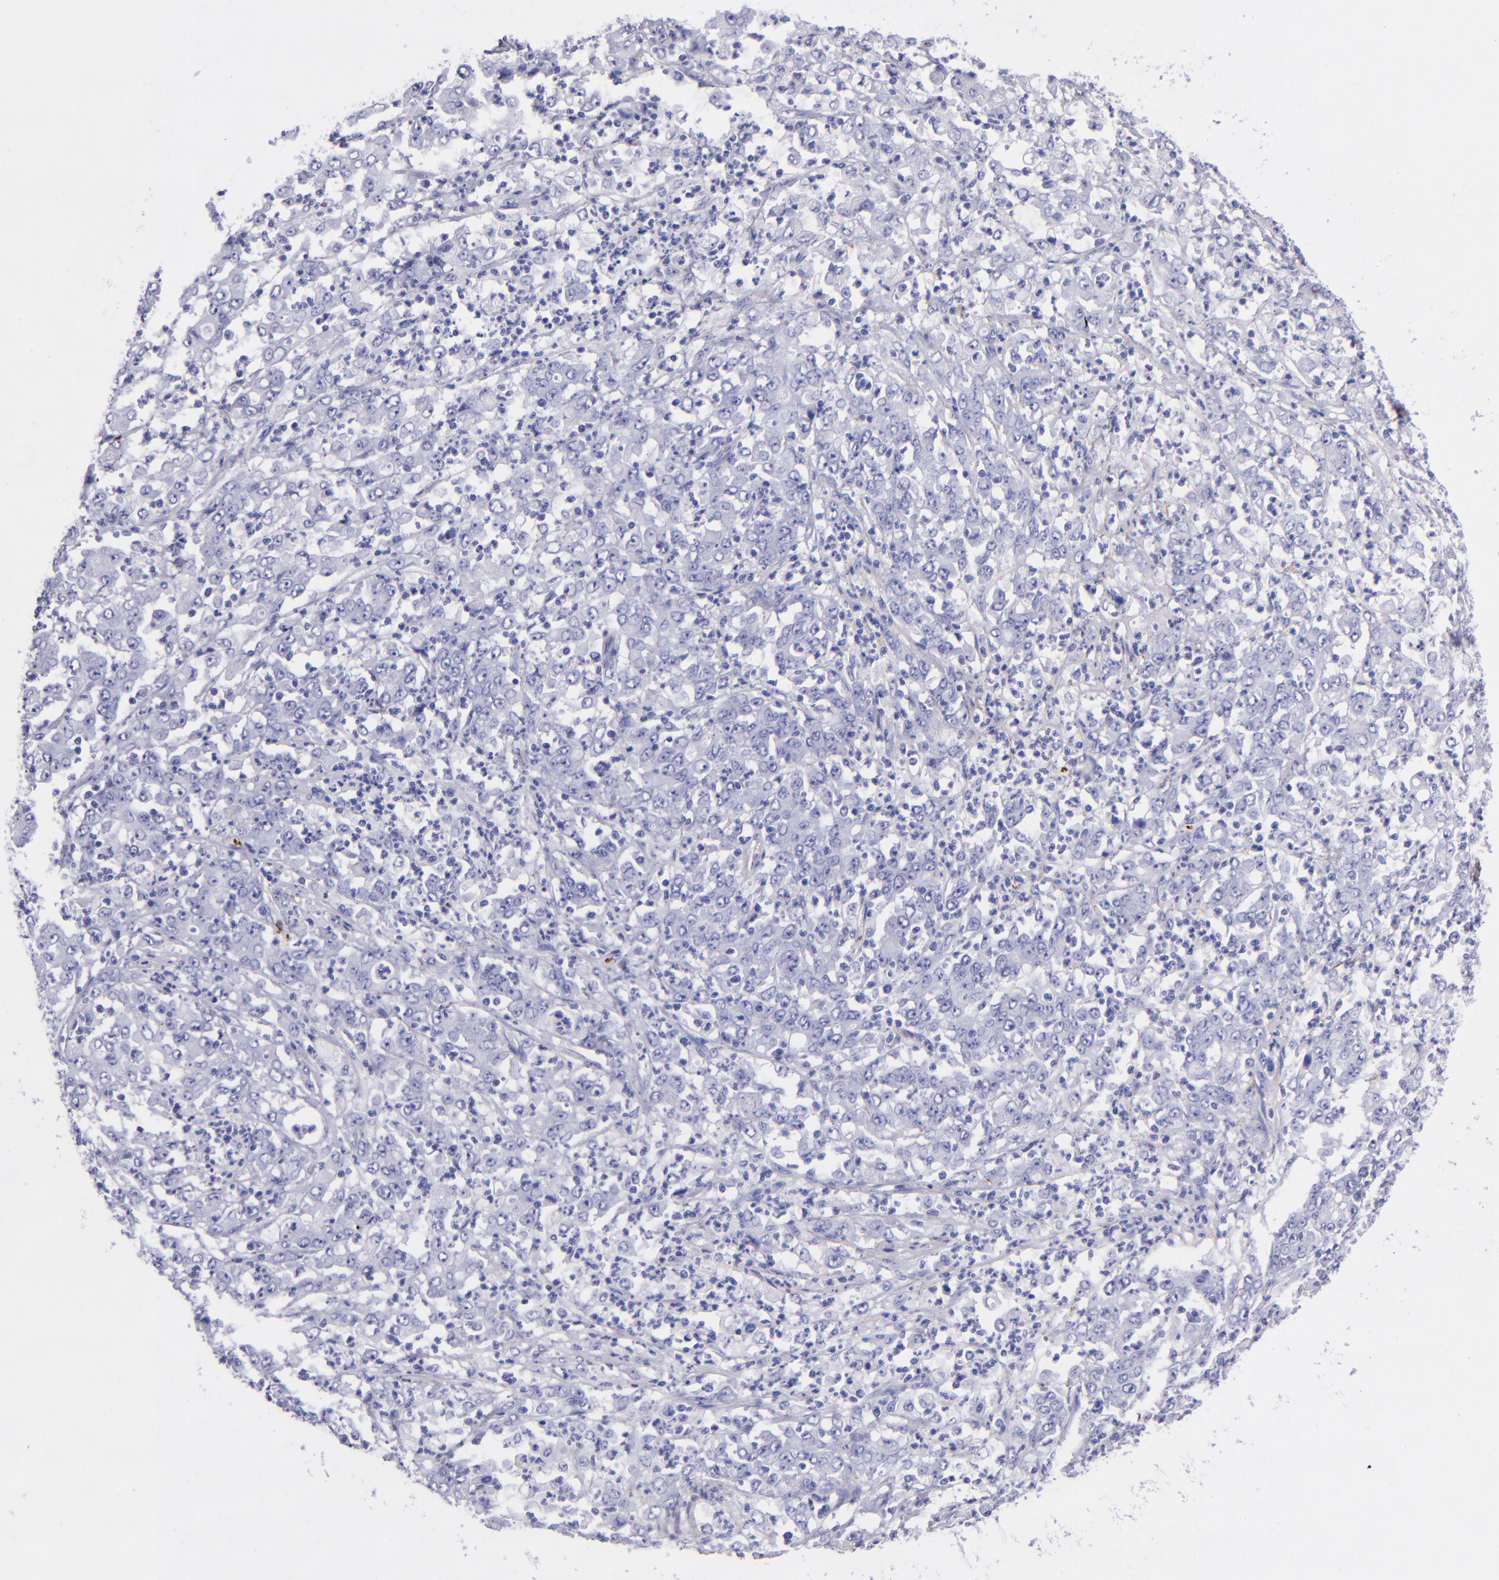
{"staining": {"intensity": "negative", "quantity": "none", "location": "none"}, "tissue": "stomach cancer", "cell_type": "Tumor cells", "image_type": "cancer", "snomed": [{"axis": "morphology", "description": "Adenocarcinoma, NOS"}, {"axis": "topography", "description": "Stomach, lower"}], "caption": "The image exhibits no significant expression in tumor cells of stomach adenocarcinoma.", "gene": "EFCAB13", "patient": {"sex": "female", "age": 71}}